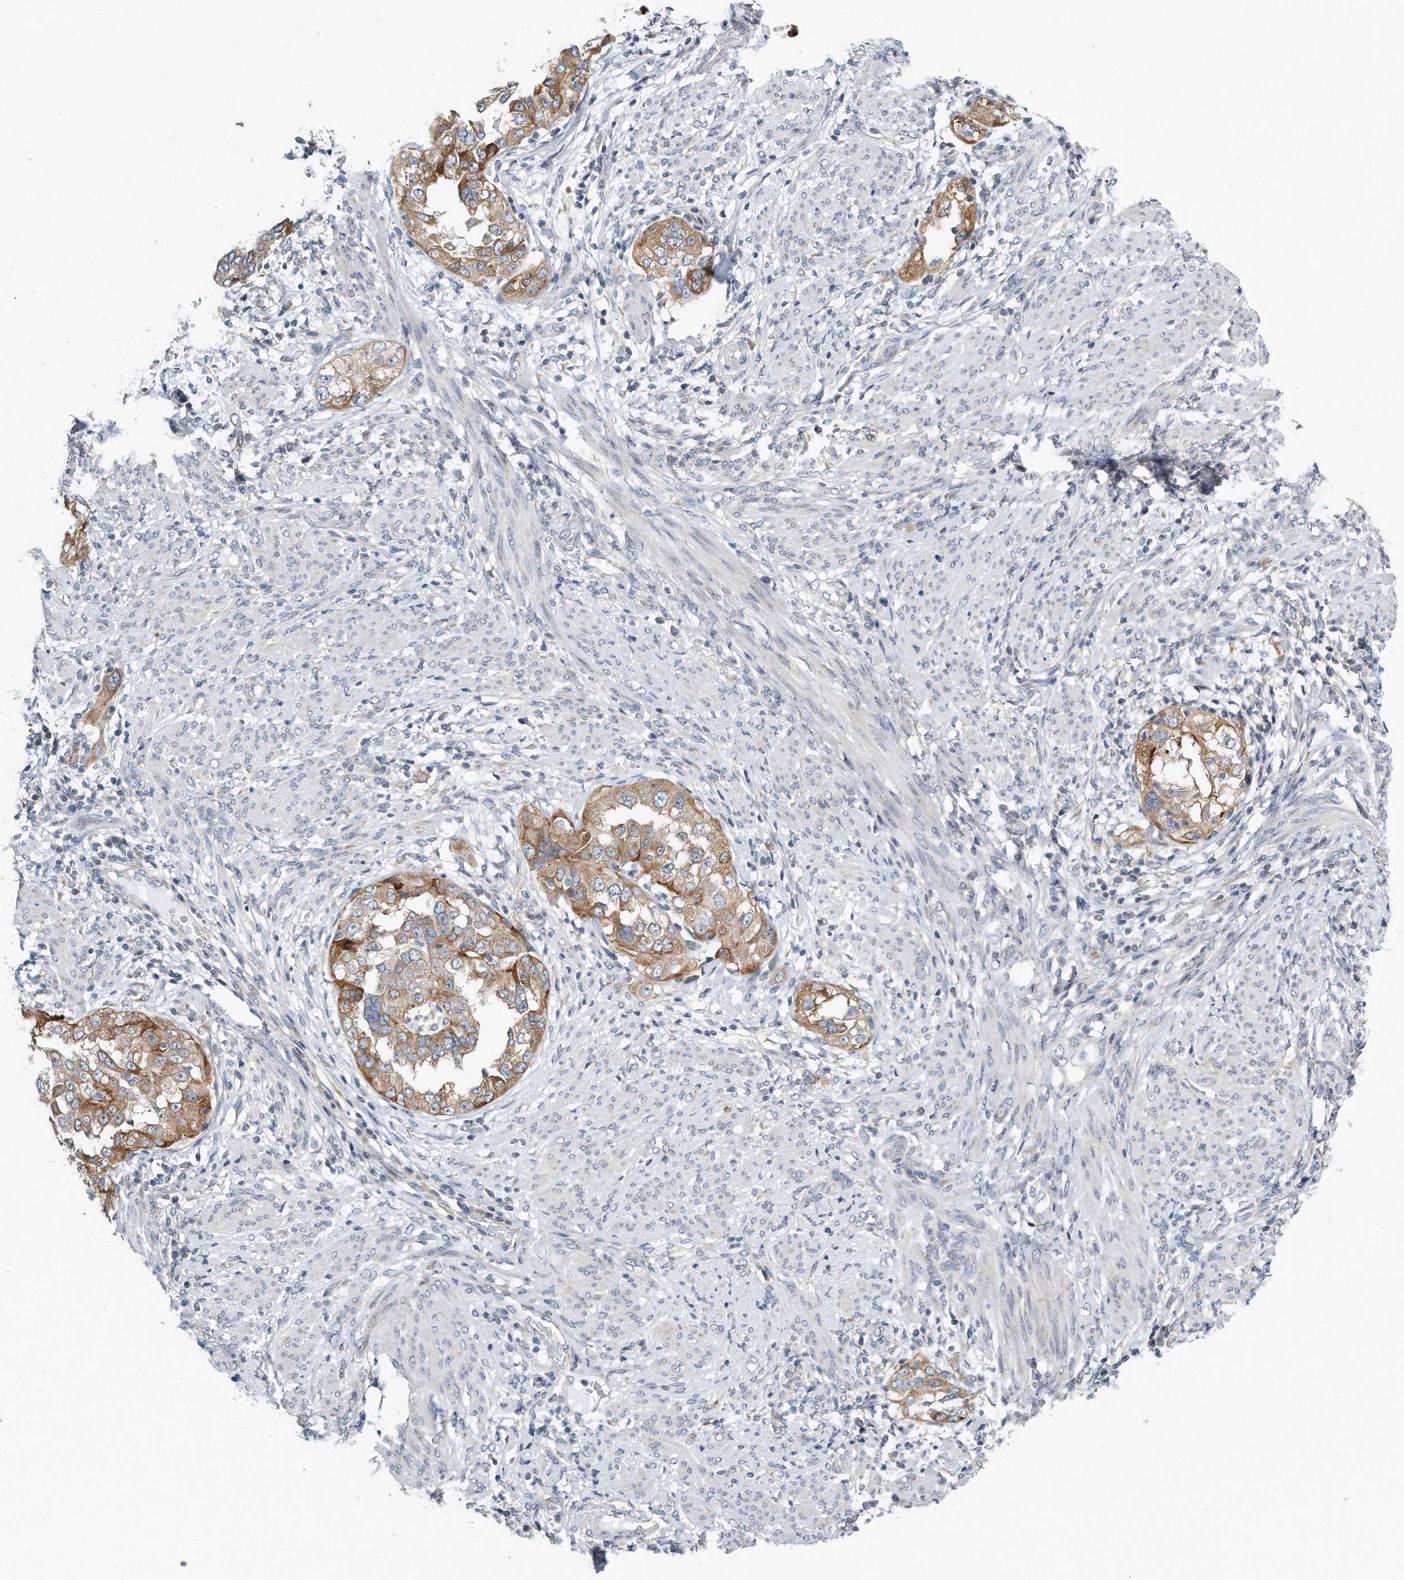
{"staining": {"intensity": "moderate", "quantity": ">75%", "location": "cytoplasmic/membranous"}, "tissue": "endometrial cancer", "cell_type": "Tumor cells", "image_type": "cancer", "snomed": [{"axis": "morphology", "description": "Adenocarcinoma, NOS"}, {"axis": "topography", "description": "Endometrium"}], "caption": "Protein expression analysis of endometrial cancer (adenocarcinoma) displays moderate cytoplasmic/membranous staining in approximately >75% of tumor cells.", "gene": "VLDLR", "patient": {"sex": "female", "age": 85}}